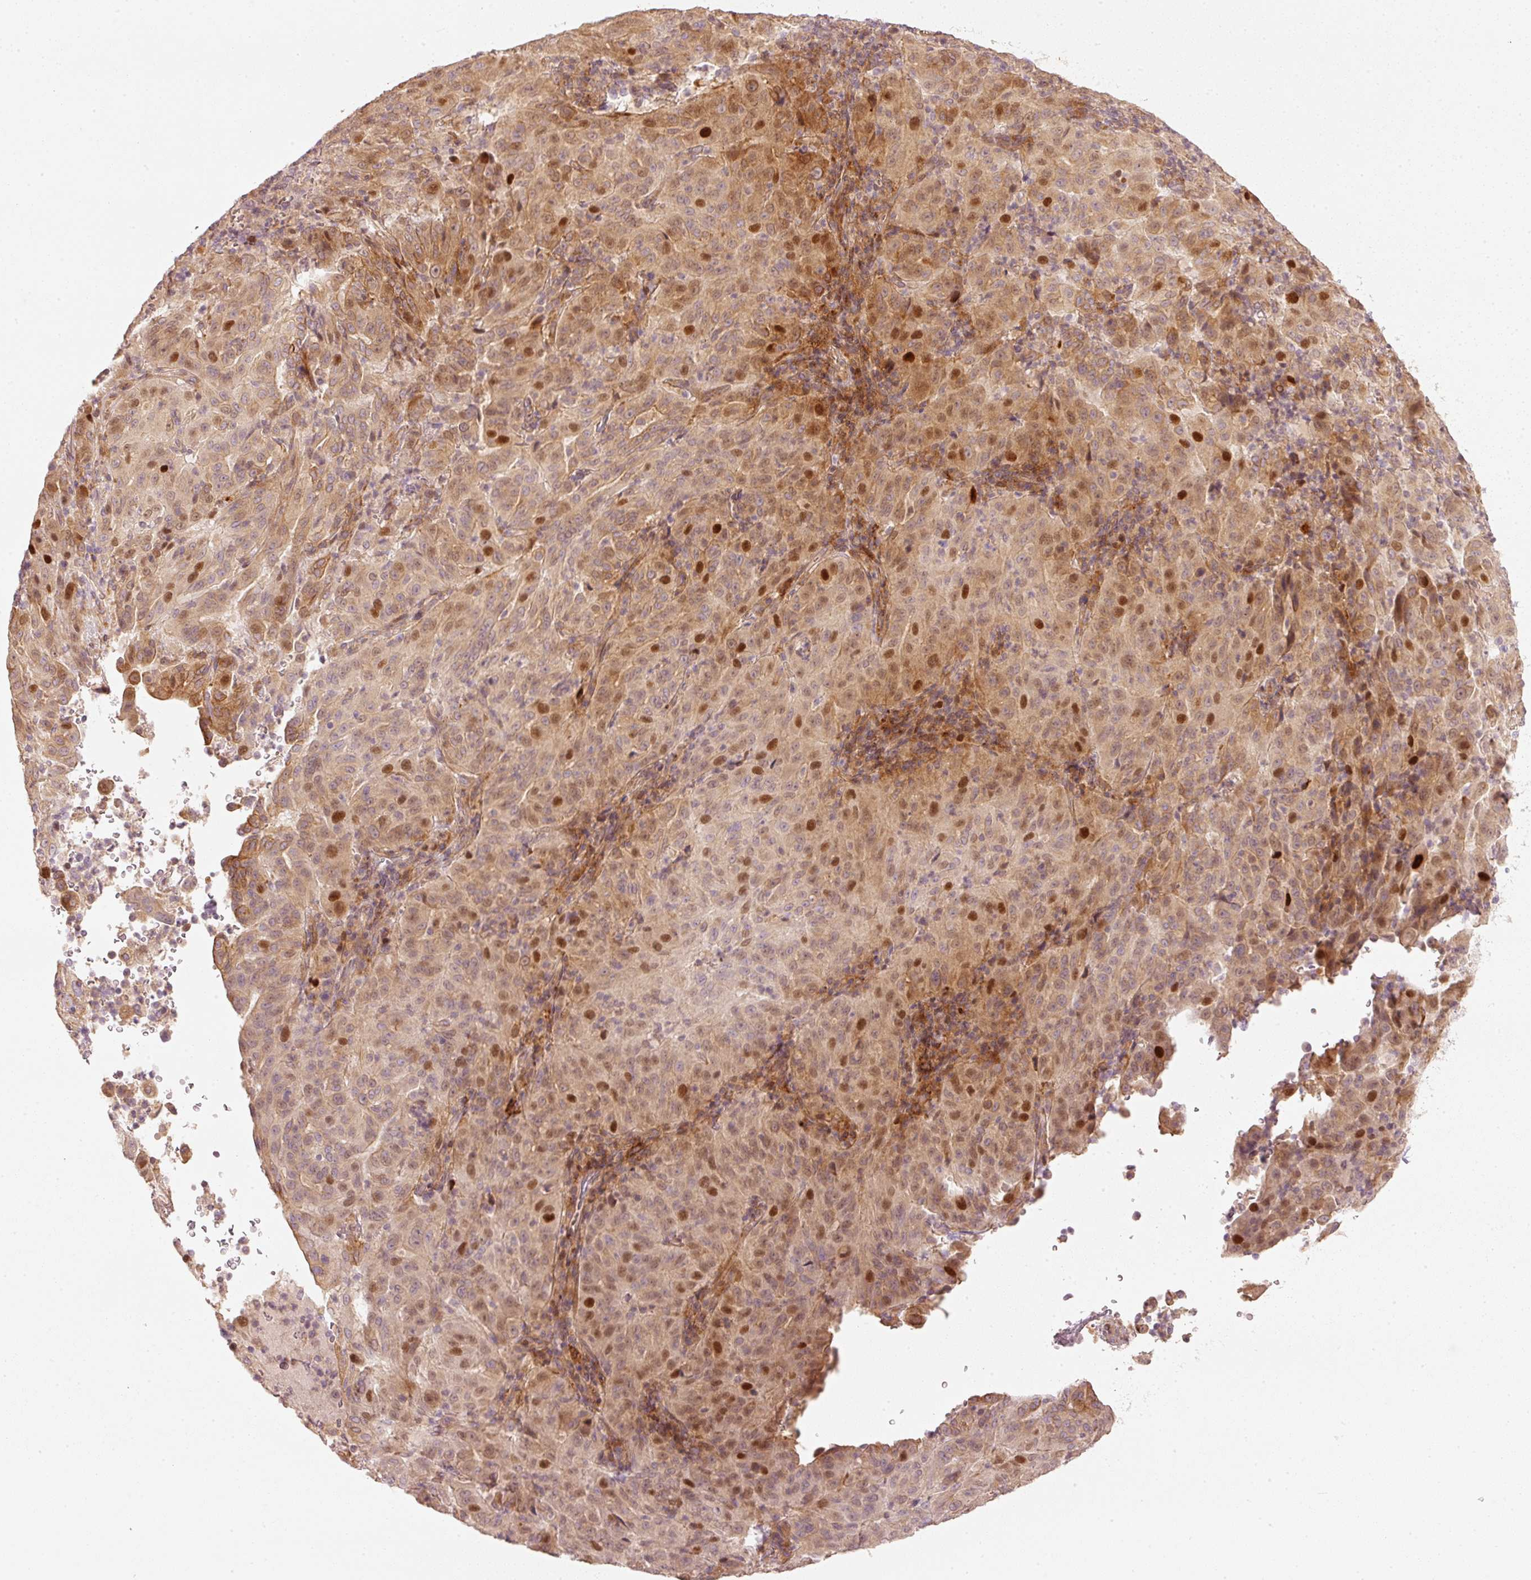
{"staining": {"intensity": "strong", "quantity": "<25%", "location": "nuclear"}, "tissue": "pancreatic cancer", "cell_type": "Tumor cells", "image_type": "cancer", "snomed": [{"axis": "morphology", "description": "Adenocarcinoma, NOS"}, {"axis": "topography", "description": "Pancreas"}], "caption": "A brown stain shows strong nuclear staining of a protein in human adenocarcinoma (pancreatic) tumor cells. (IHC, brightfield microscopy, high magnification).", "gene": "TREX2", "patient": {"sex": "male", "age": 63}}